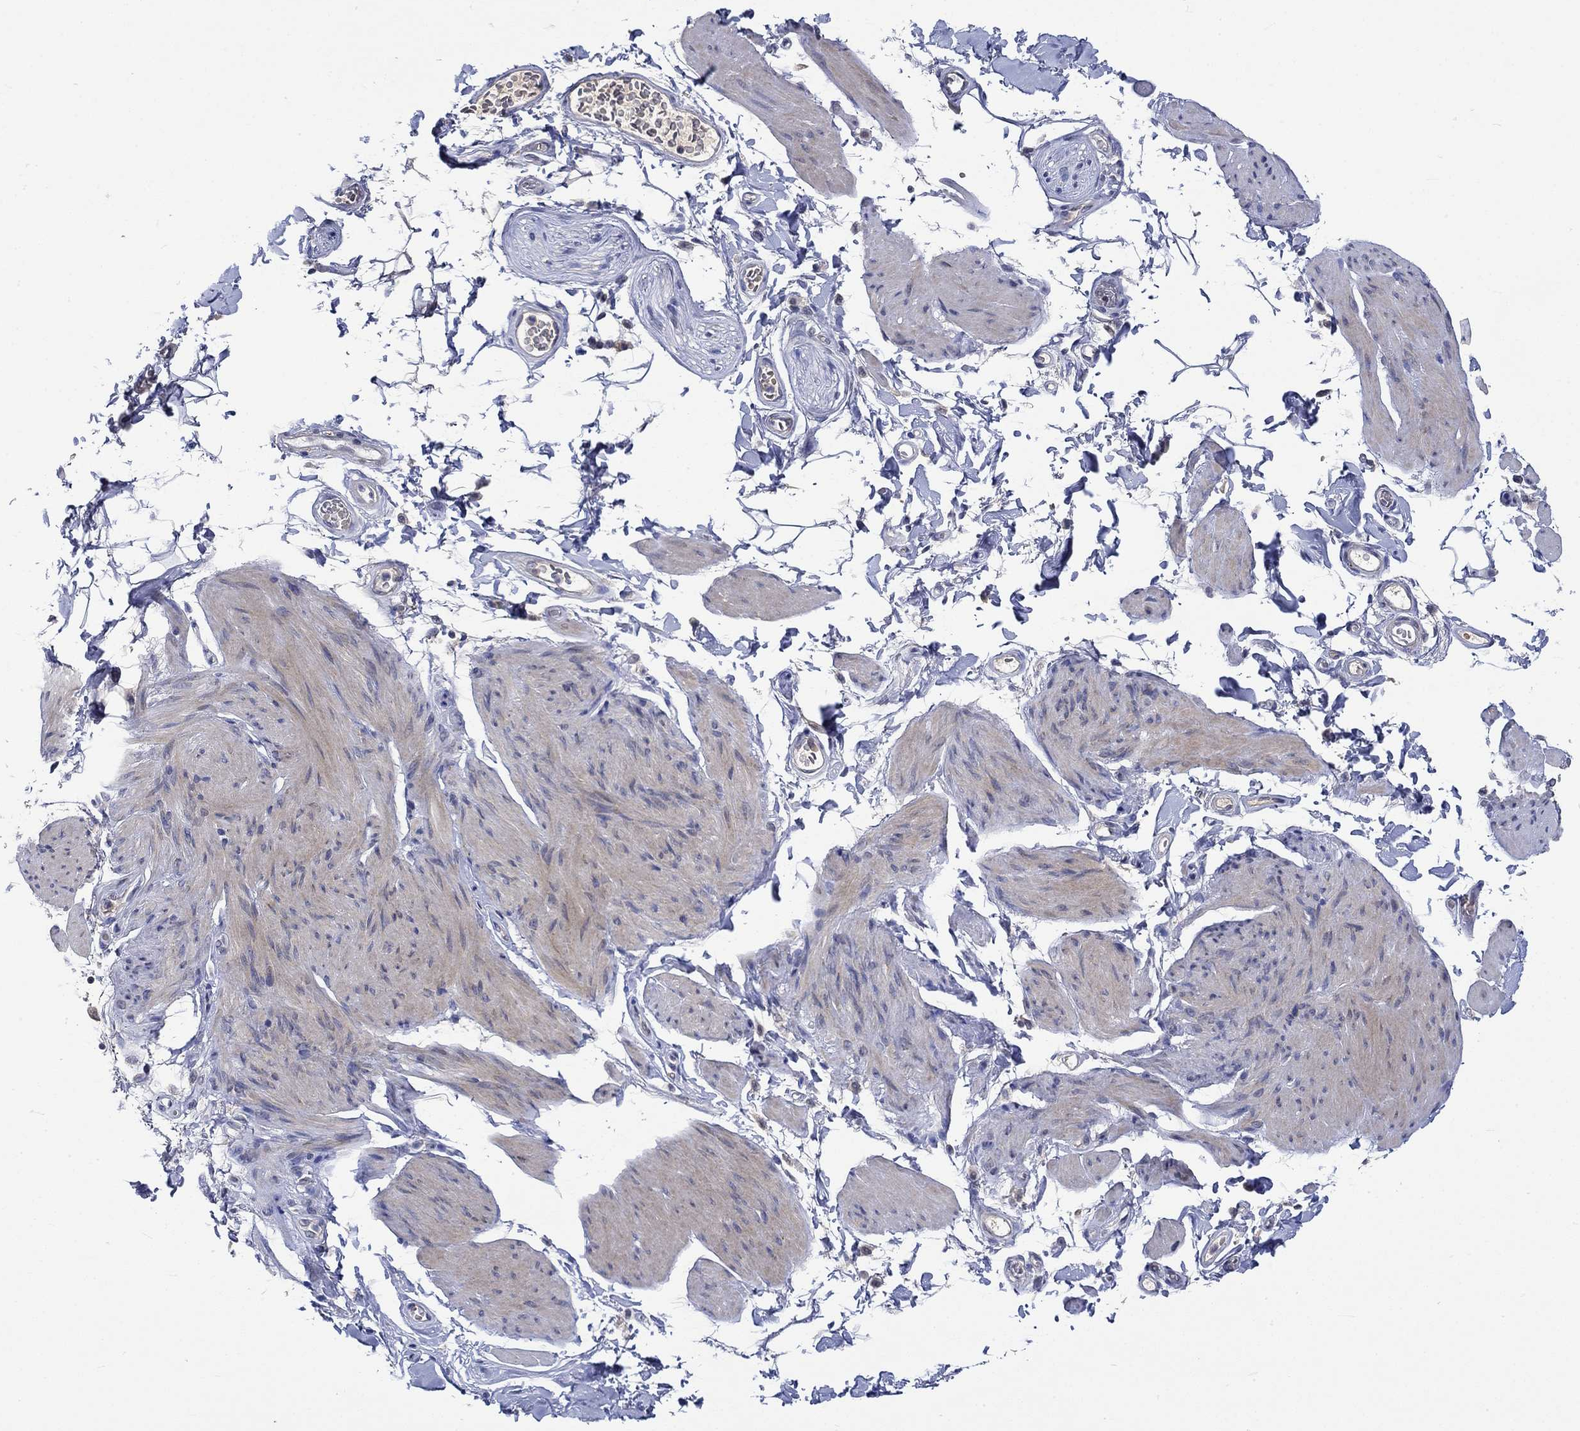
{"staining": {"intensity": "weak", "quantity": "<25%", "location": "cytoplasmic/membranous"}, "tissue": "smooth muscle", "cell_type": "Smooth muscle cells", "image_type": "normal", "snomed": [{"axis": "morphology", "description": "Normal tissue, NOS"}, {"axis": "topography", "description": "Adipose tissue"}, {"axis": "topography", "description": "Smooth muscle"}, {"axis": "topography", "description": "Peripheral nerve tissue"}], "caption": "A histopathology image of smooth muscle stained for a protein displays no brown staining in smooth muscle cells.", "gene": "WASF1", "patient": {"sex": "male", "age": 83}}